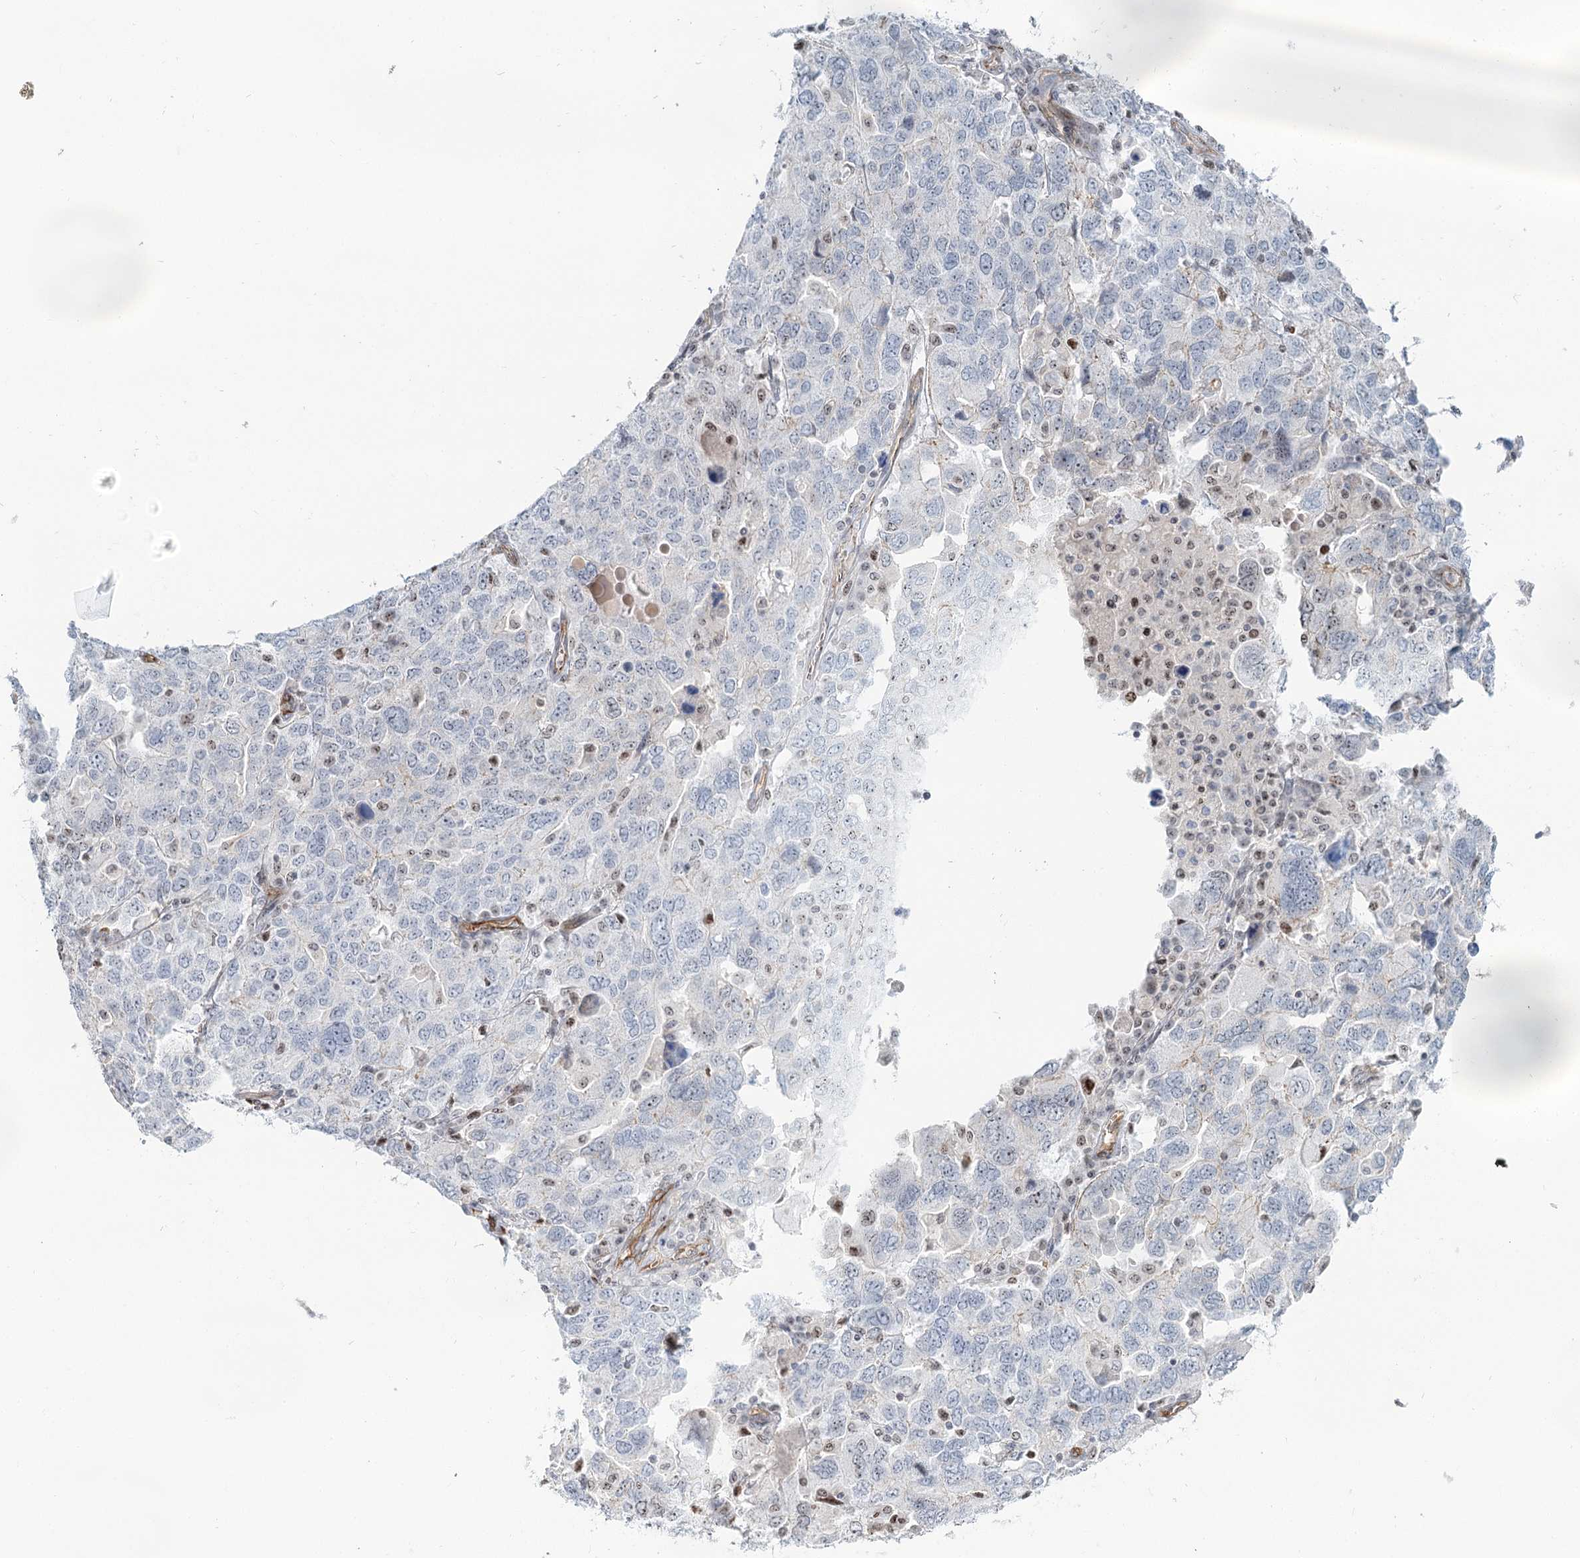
{"staining": {"intensity": "negative", "quantity": "none", "location": "none"}, "tissue": "ovarian cancer", "cell_type": "Tumor cells", "image_type": "cancer", "snomed": [{"axis": "morphology", "description": "Carcinoma, endometroid"}, {"axis": "topography", "description": "Ovary"}], "caption": "An IHC histopathology image of ovarian cancer (endometroid carcinoma) is shown. There is no staining in tumor cells of ovarian cancer (endometroid carcinoma). (DAB immunohistochemistry with hematoxylin counter stain).", "gene": "ZFYVE28", "patient": {"sex": "female", "age": 62}}